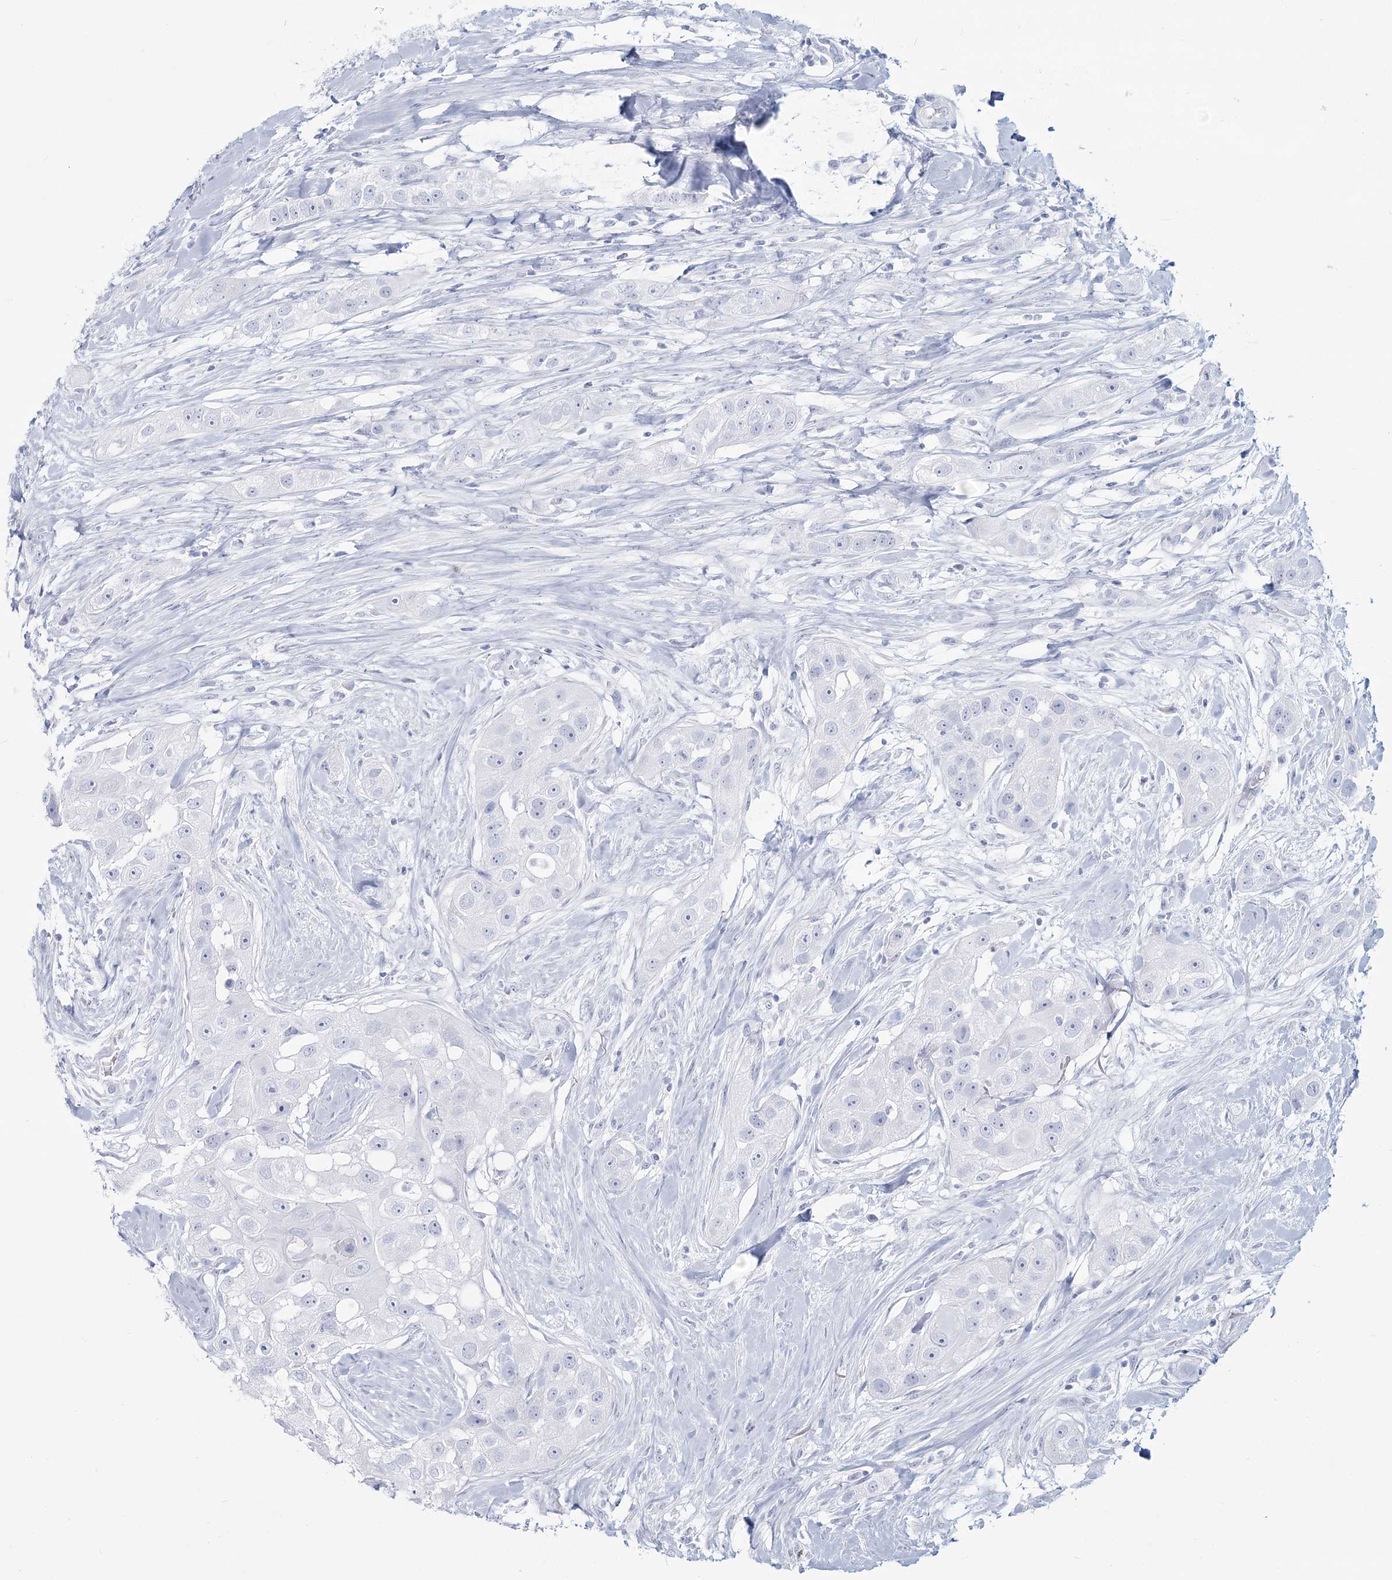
{"staining": {"intensity": "negative", "quantity": "none", "location": "none"}, "tissue": "head and neck cancer", "cell_type": "Tumor cells", "image_type": "cancer", "snomed": [{"axis": "morphology", "description": "Normal tissue, NOS"}, {"axis": "morphology", "description": "Squamous cell carcinoma, NOS"}, {"axis": "topography", "description": "Skeletal muscle"}, {"axis": "topography", "description": "Head-Neck"}], "caption": "There is no significant expression in tumor cells of head and neck squamous cell carcinoma.", "gene": "SLC6A19", "patient": {"sex": "male", "age": 51}}